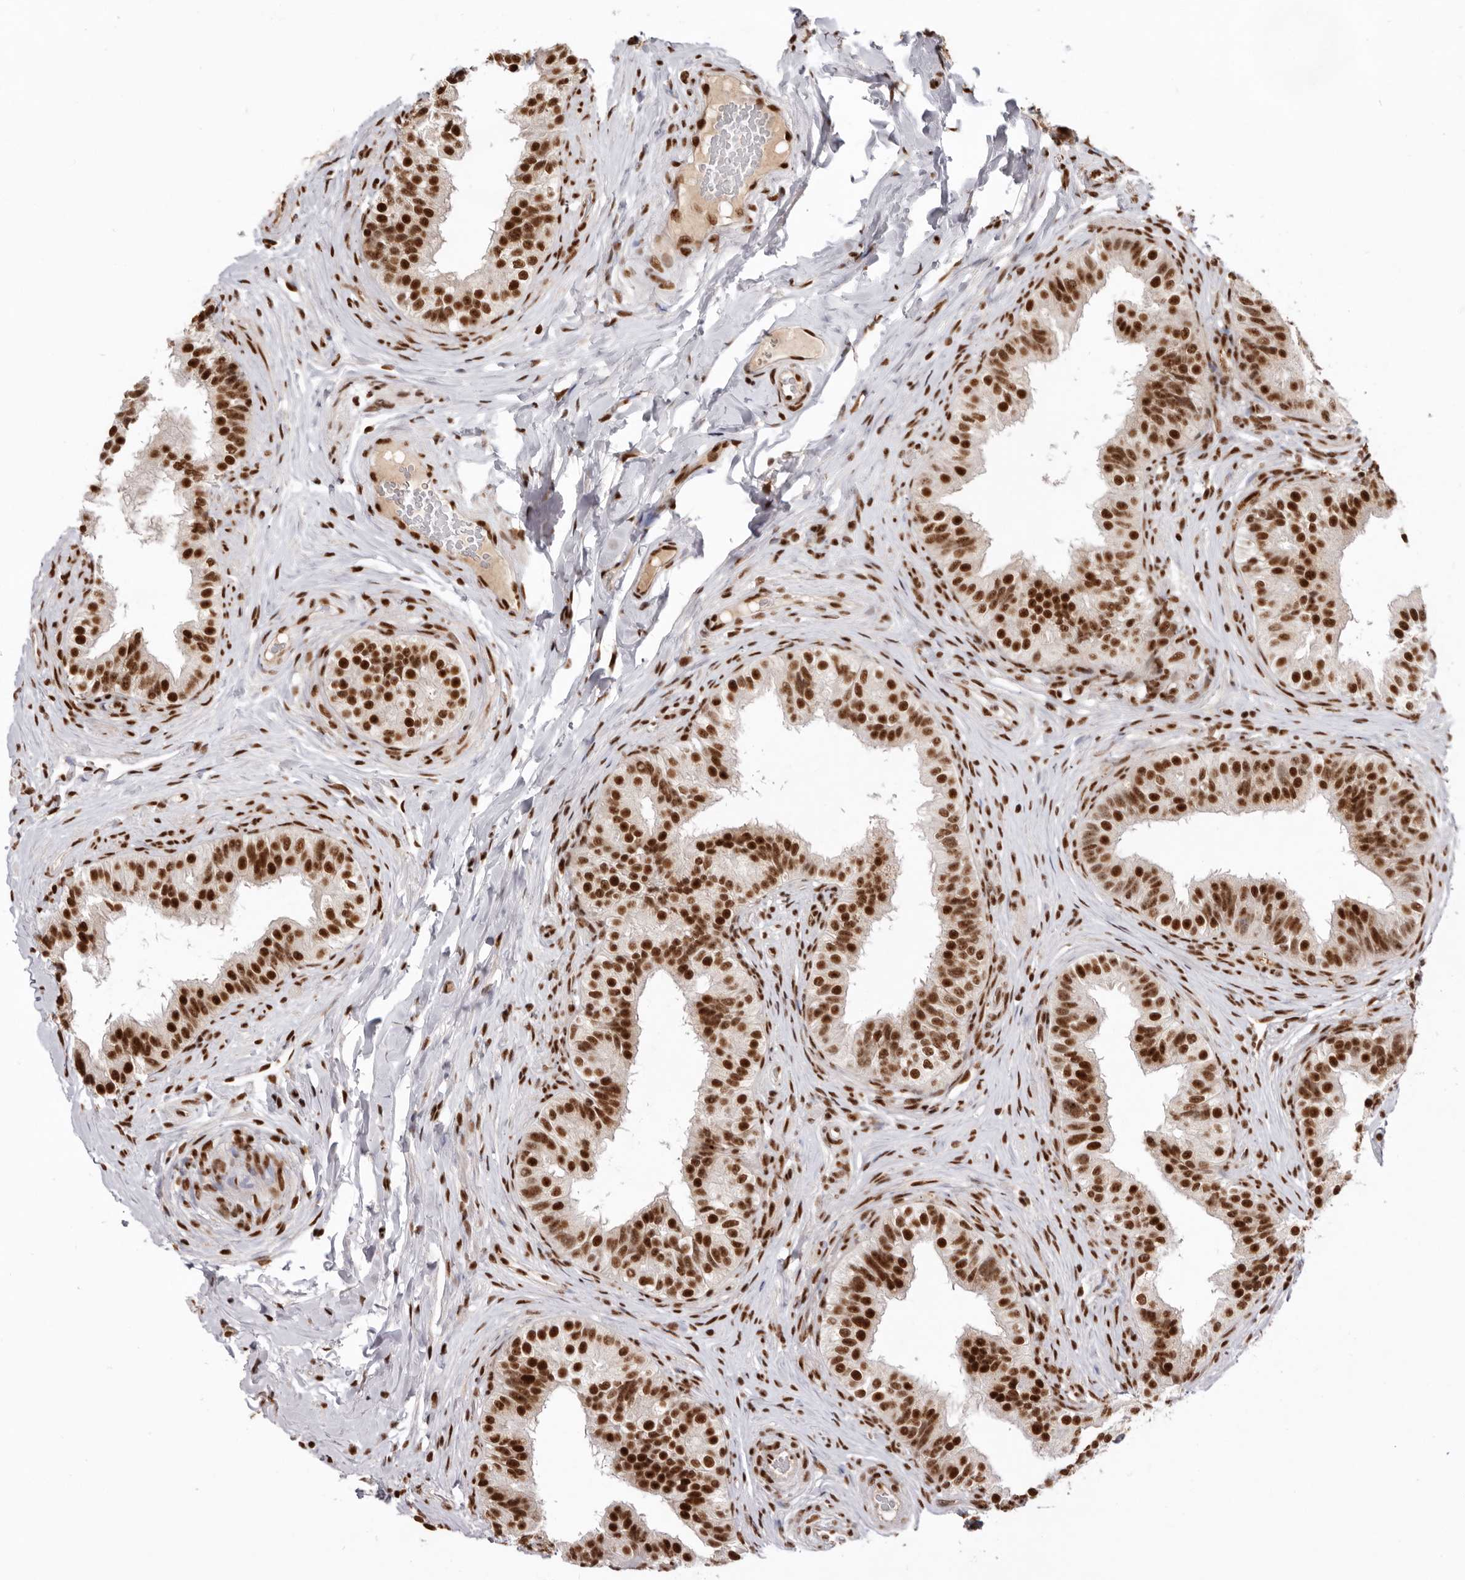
{"staining": {"intensity": "strong", "quantity": ">75%", "location": "nuclear"}, "tissue": "epididymis", "cell_type": "Glandular cells", "image_type": "normal", "snomed": [{"axis": "morphology", "description": "Normal tissue, NOS"}, {"axis": "topography", "description": "Epididymis"}], "caption": "Protein analysis of unremarkable epididymis demonstrates strong nuclear expression in about >75% of glandular cells. (DAB IHC with brightfield microscopy, high magnification).", "gene": "CHTOP", "patient": {"sex": "male", "age": 49}}